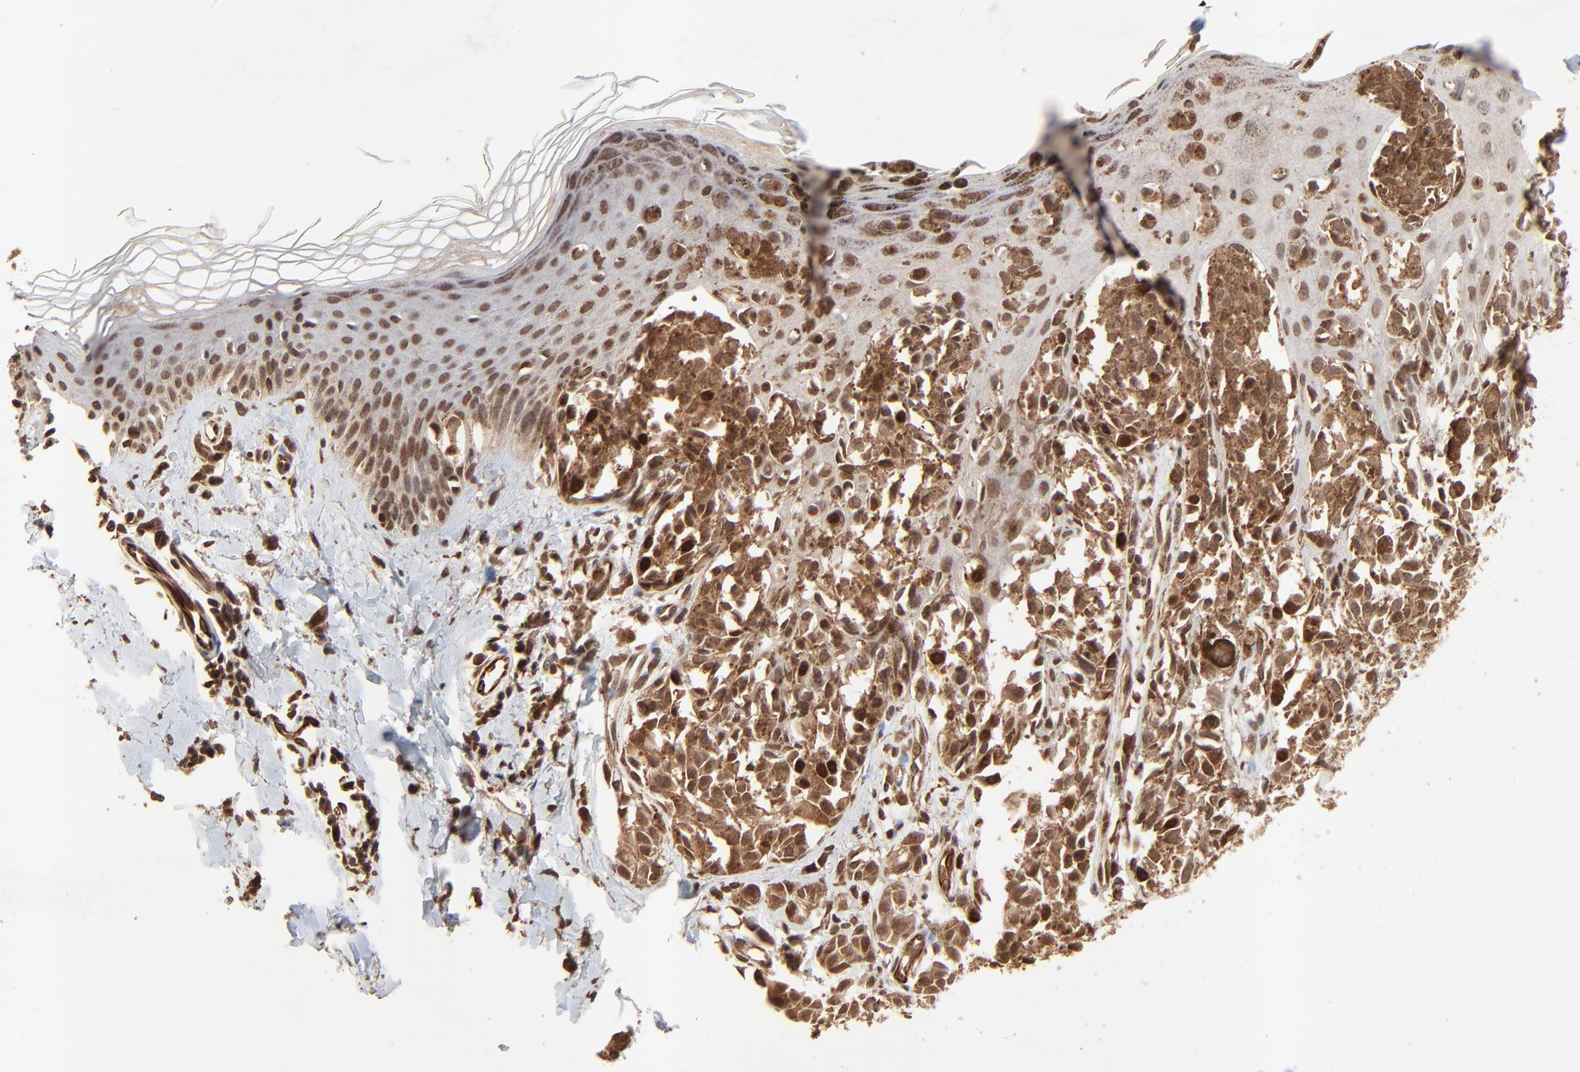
{"staining": {"intensity": "moderate", "quantity": ">75%", "location": "cytoplasmic/membranous,nuclear"}, "tissue": "melanoma", "cell_type": "Tumor cells", "image_type": "cancer", "snomed": [{"axis": "morphology", "description": "Malignant melanoma, NOS"}, {"axis": "topography", "description": "Skin"}], "caption": "Malignant melanoma tissue reveals moderate cytoplasmic/membranous and nuclear staining in approximately >75% of tumor cells, visualized by immunohistochemistry. (IHC, brightfield microscopy, high magnification).", "gene": "FAM227A", "patient": {"sex": "female", "age": 38}}